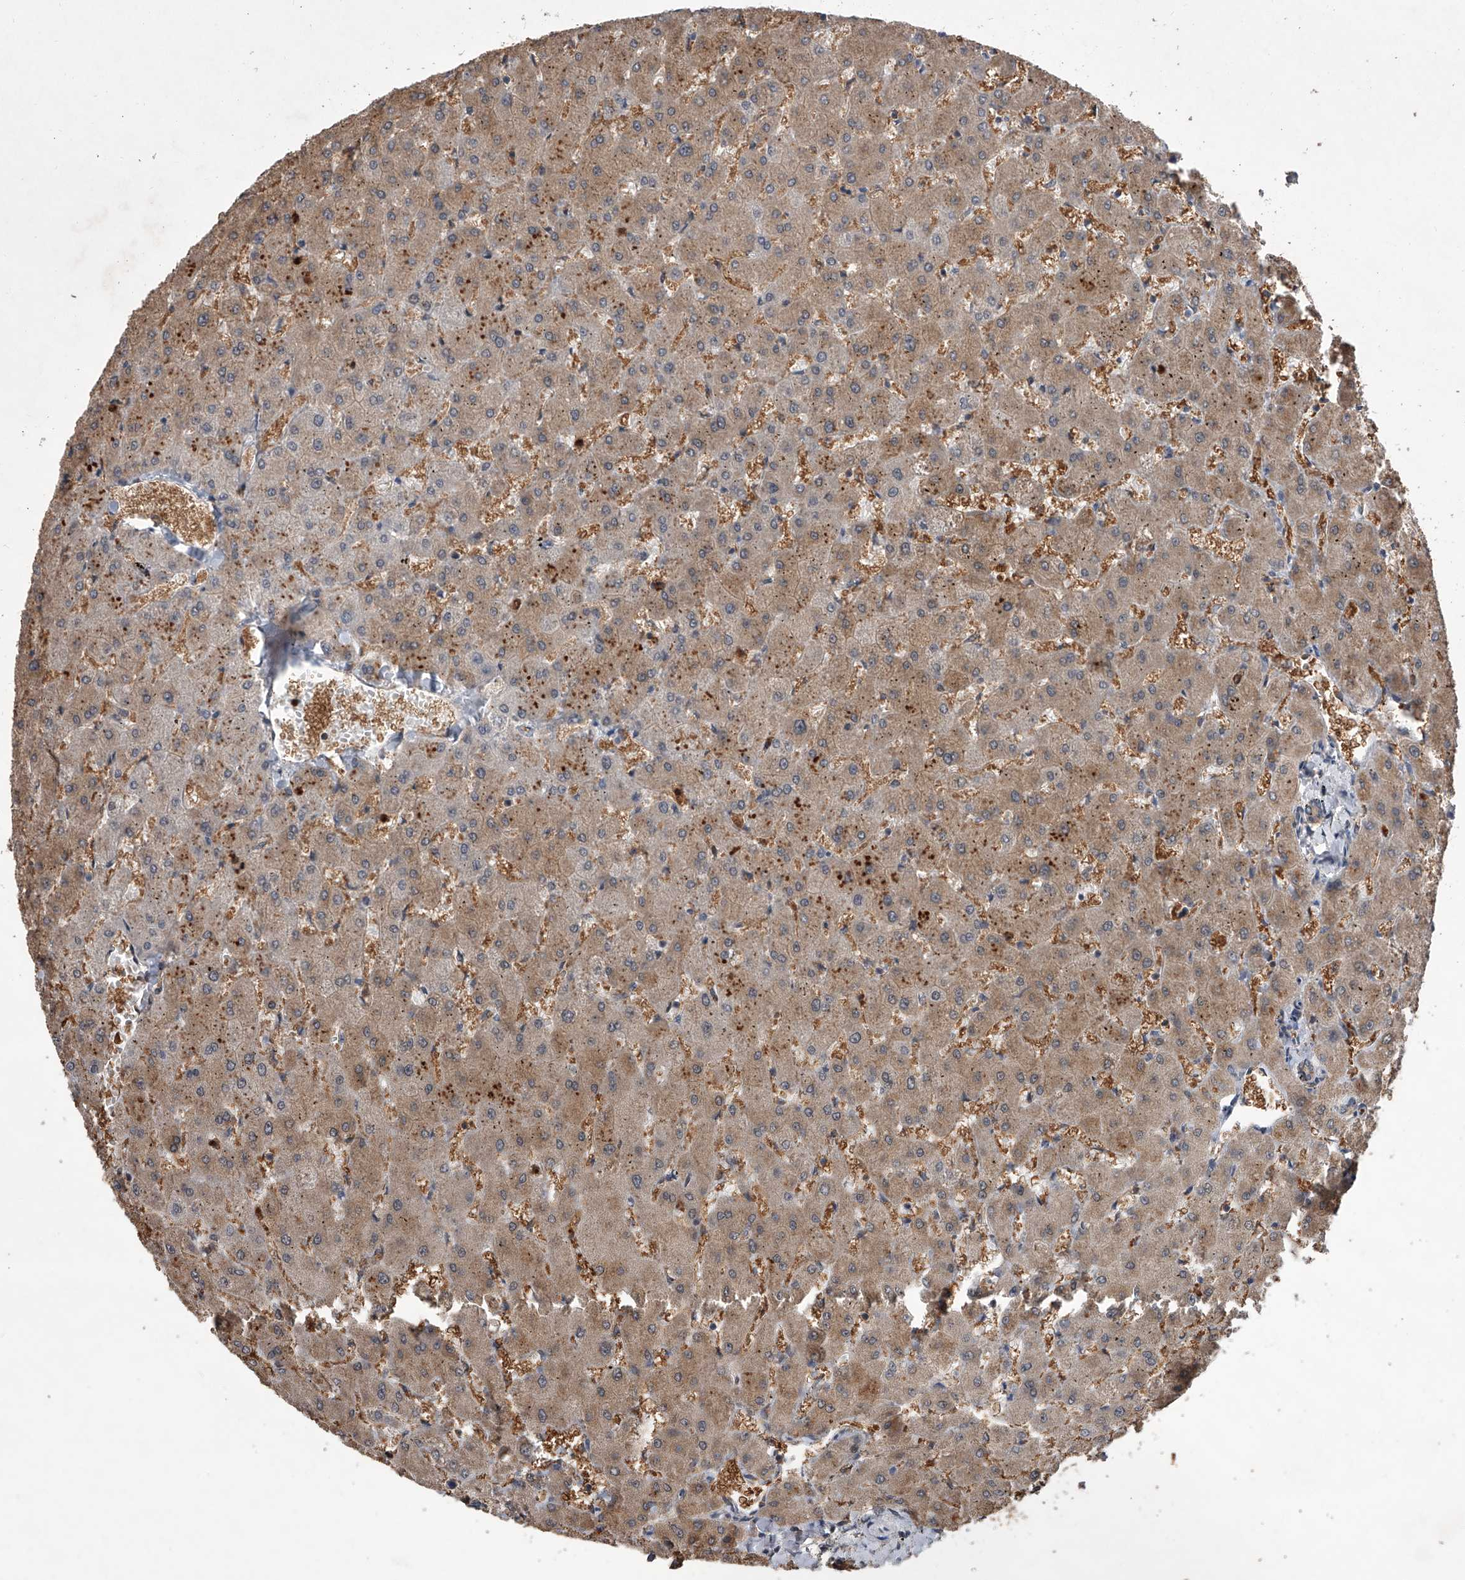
{"staining": {"intensity": "weak", "quantity": ">75%", "location": "cytoplasmic/membranous"}, "tissue": "liver", "cell_type": "Cholangiocytes", "image_type": "normal", "snomed": [{"axis": "morphology", "description": "Normal tissue, NOS"}, {"axis": "topography", "description": "Liver"}], "caption": "The histopathology image exhibits a brown stain indicating the presence of a protein in the cytoplasmic/membranous of cholangiocytes in liver. Using DAB (brown) and hematoxylin (blue) stains, captured at high magnification using brightfield microscopy.", "gene": "BHLHE23", "patient": {"sex": "female", "age": 63}}